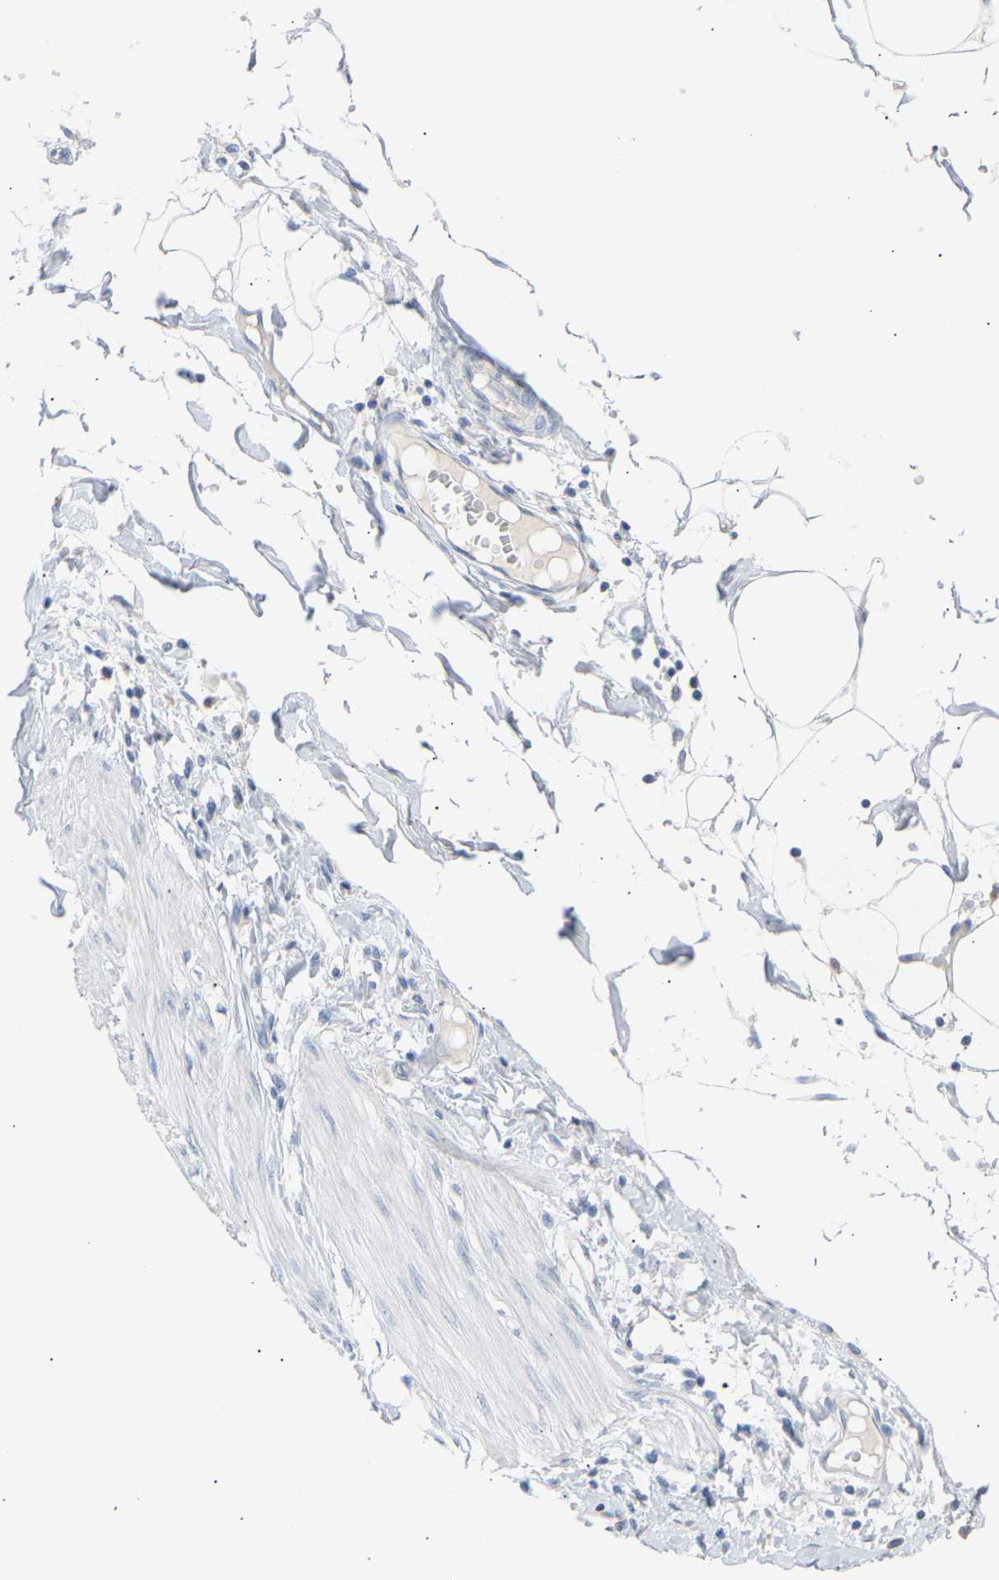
{"staining": {"intensity": "negative", "quantity": "none", "location": "none"}, "tissue": "adipose tissue", "cell_type": "Adipocytes", "image_type": "normal", "snomed": [{"axis": "morphology", "description": "Normal tissue, NOS"}, {"axis": "morphology", "description": "Adenocarcinoma, NOS"}, {"axis": "topography", "description": "Colon"}, {"axis": "topography", "description": "Peripheral nerve tissue"}], "caption": "Adipose tissue stained for a protein using immunohistochemistry (IHC) reveals no staining adipocytes.", "gene": "PEX1", "patient": {"sex": "male", "age": 14}}